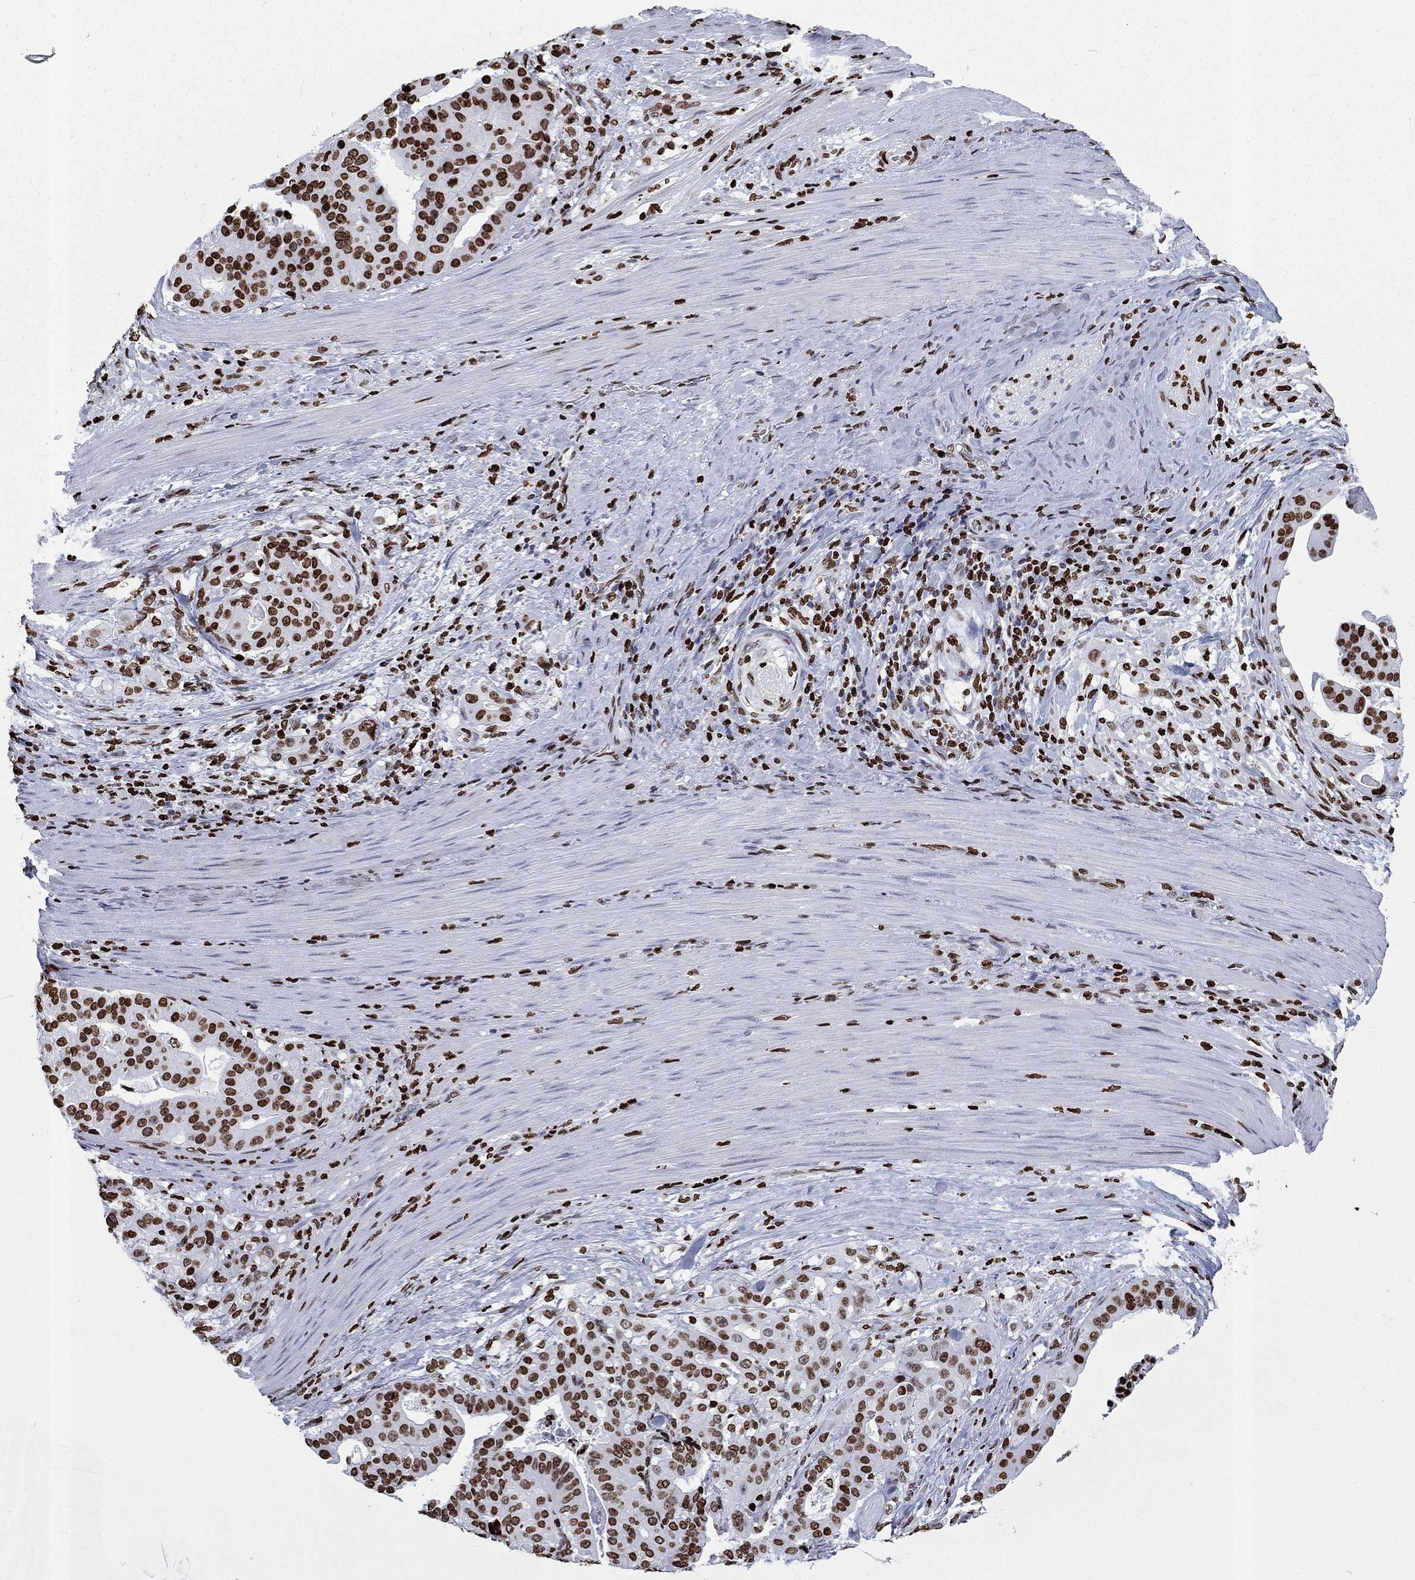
{"staining": {"intensity": "strong", "quantity": "25%-75%", "location": "nuclear"}, "tissue": "stomach cancer", "cell_type": "Tumor cells", "image_type": "cancer", "snomed": [{"axis": "morphology", "description": "Adenocarcinoma, NOS"}, {"axis": "topography", "description": "Stomach"}], "caption": "IHC (DAB (3,3'-diaminobenzidine)) staining of human adenocarcinoma (stomach) shows strong nuclear protein positivity in approximately 25%-75% of tumor cells.", "gene": "H1-5", "patient": {"sex": "male", "age": 48}}